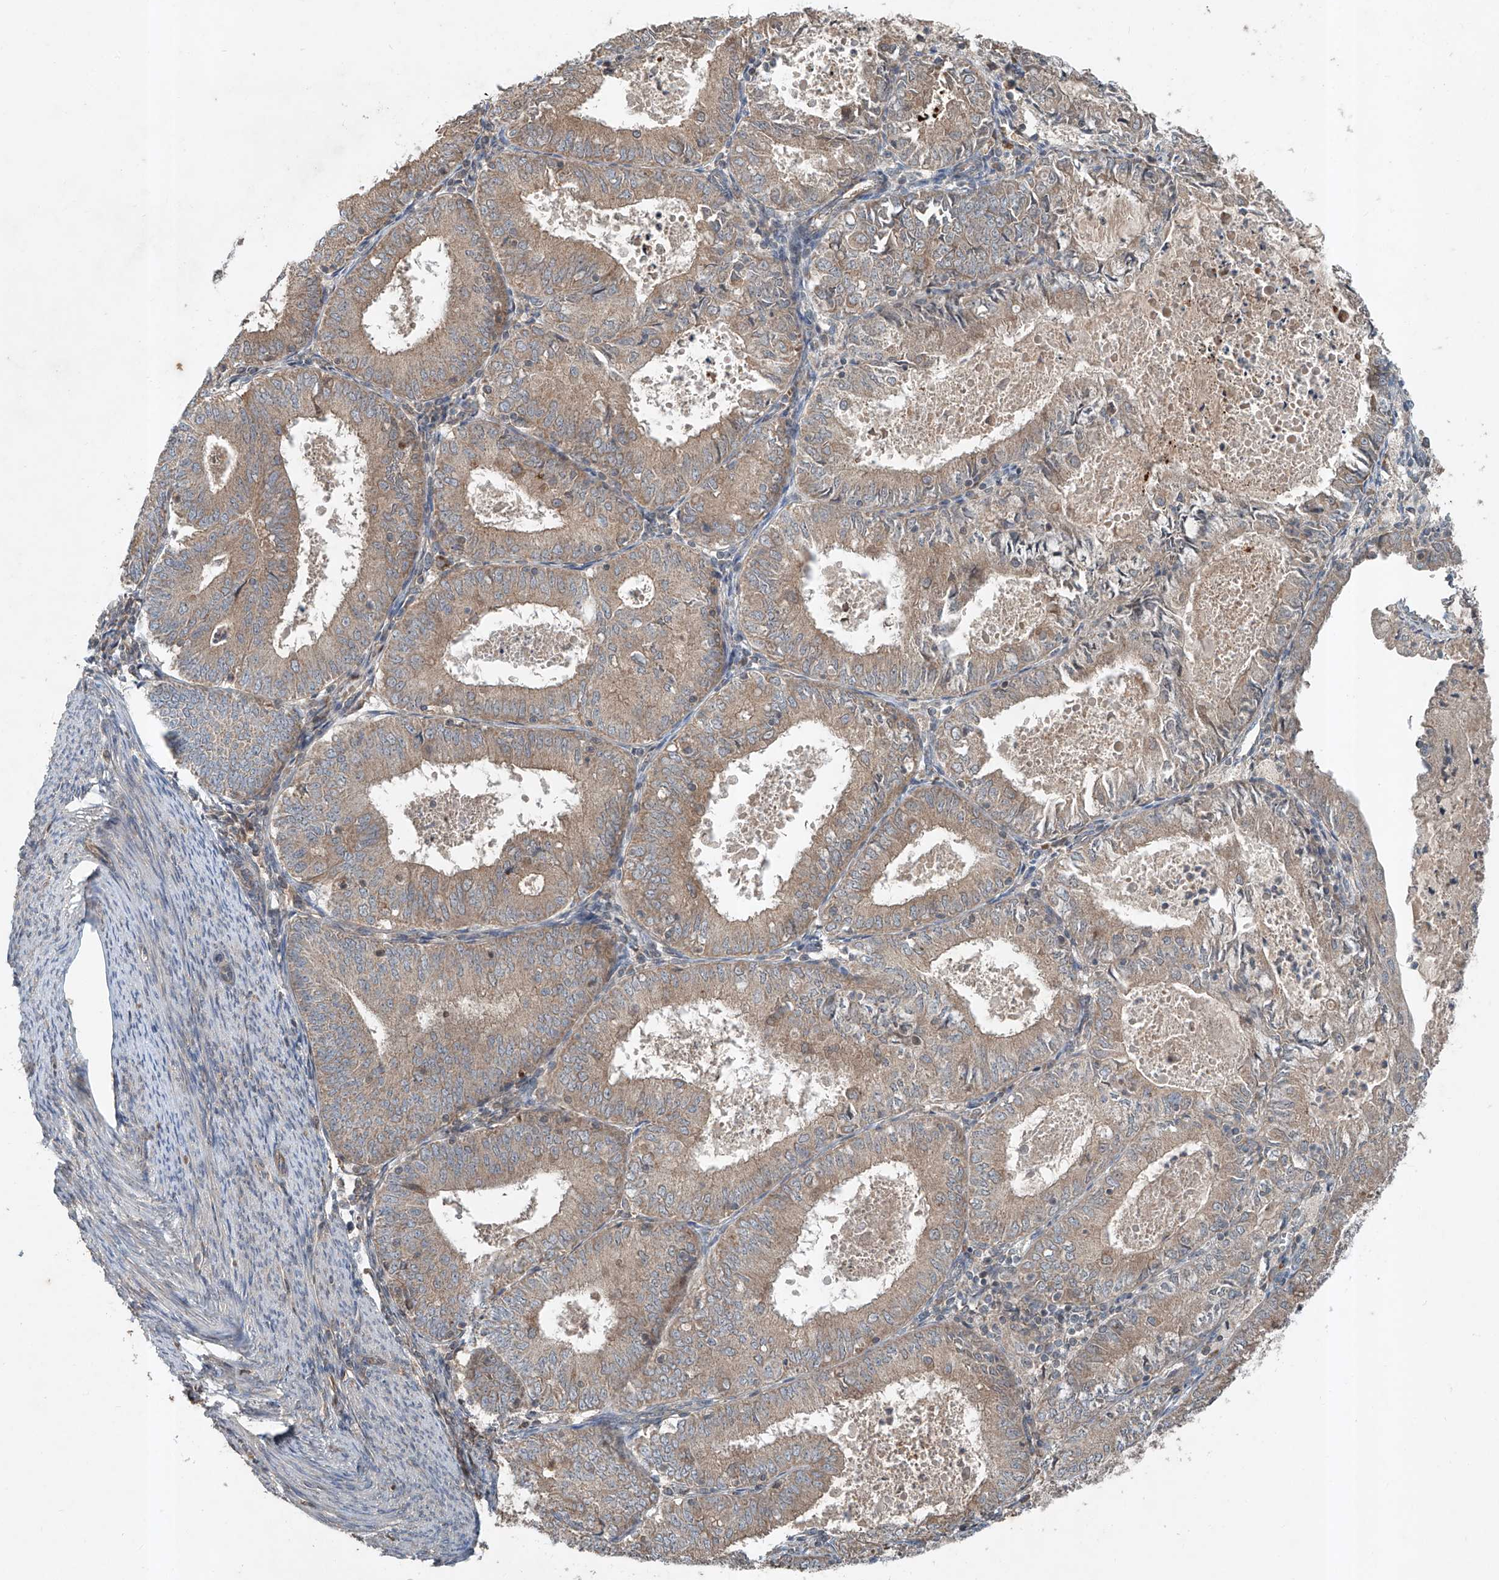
{"staining": {"intensity": "weak", "quantity": ">75%", "location": "cytoplasmic/membranous"}, "tissue": "endometrial cancer", "cell_type": "Tumor cells", "image_type": "cancer", "snomed": [{"axis": "morphology", "description": "Adenocarcinoma, NOS"}, {"axis": "topography", "description": "Endometrium"}], "caption": "Immunohistochemistry (IHC) of human endometrial cancer shows low levels of weak cytoplasmic/membranous expression in about >75% of tumor cells.", "gene": "ADAM23", "patient": {"sex": "female", "age": 57}}